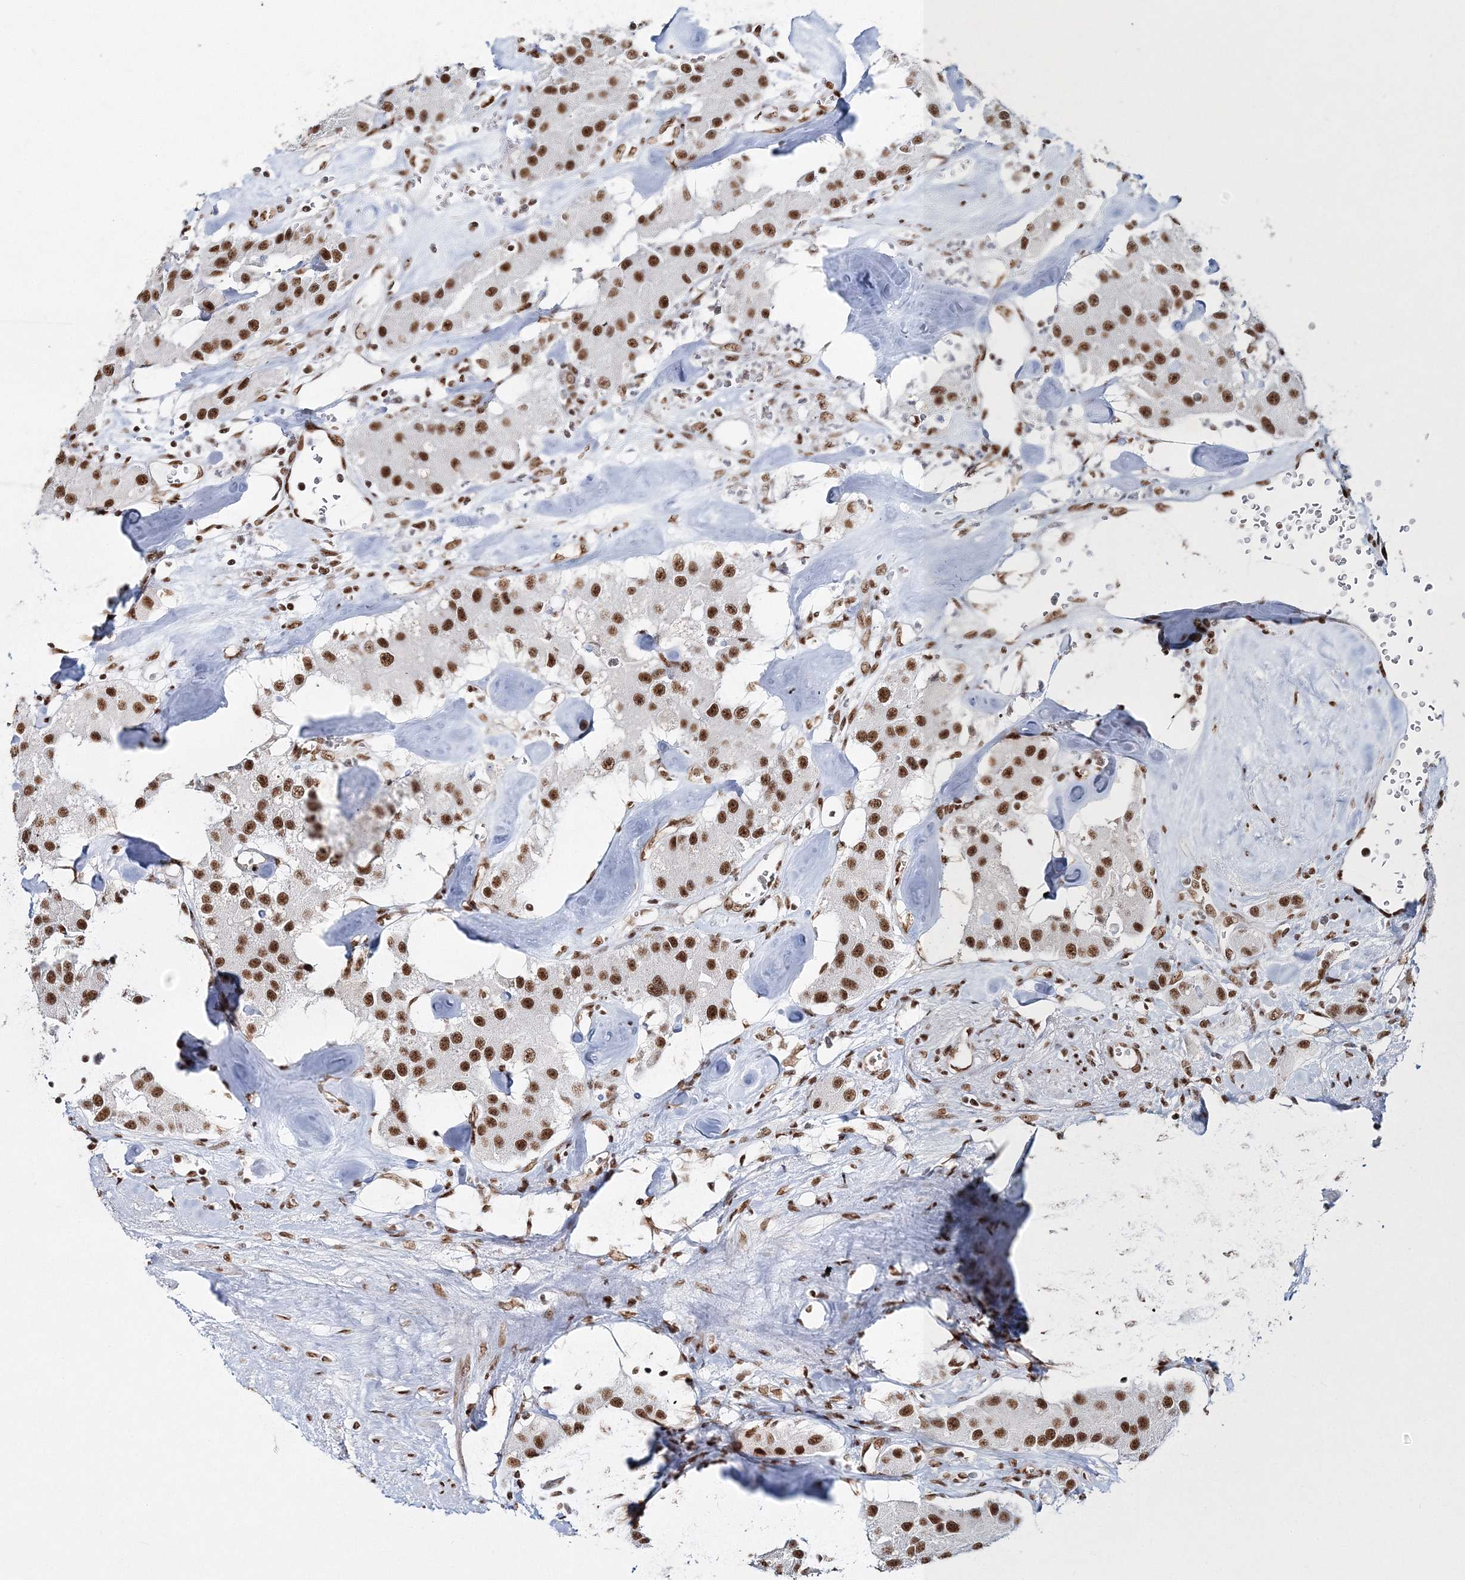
{"staining": {"intensity": "strong", "quantity": ">75%", "location": "nuclear"}, "tissue": "carcinoid", "cell_type": "Tumor cells", "image_type": "cancer", "snomed": [{"axis": "morphology", "description": "Carcinoid, malignant, NOS"}, {"axis": "topography", "description": "Pancreas"}], "caption": "A brown stain shows strong nuclear positivity of a protein in malignant carcinoid tumor cells.", "gene": "QRICH1", "patient": {"sex": "male", "age": 41}}